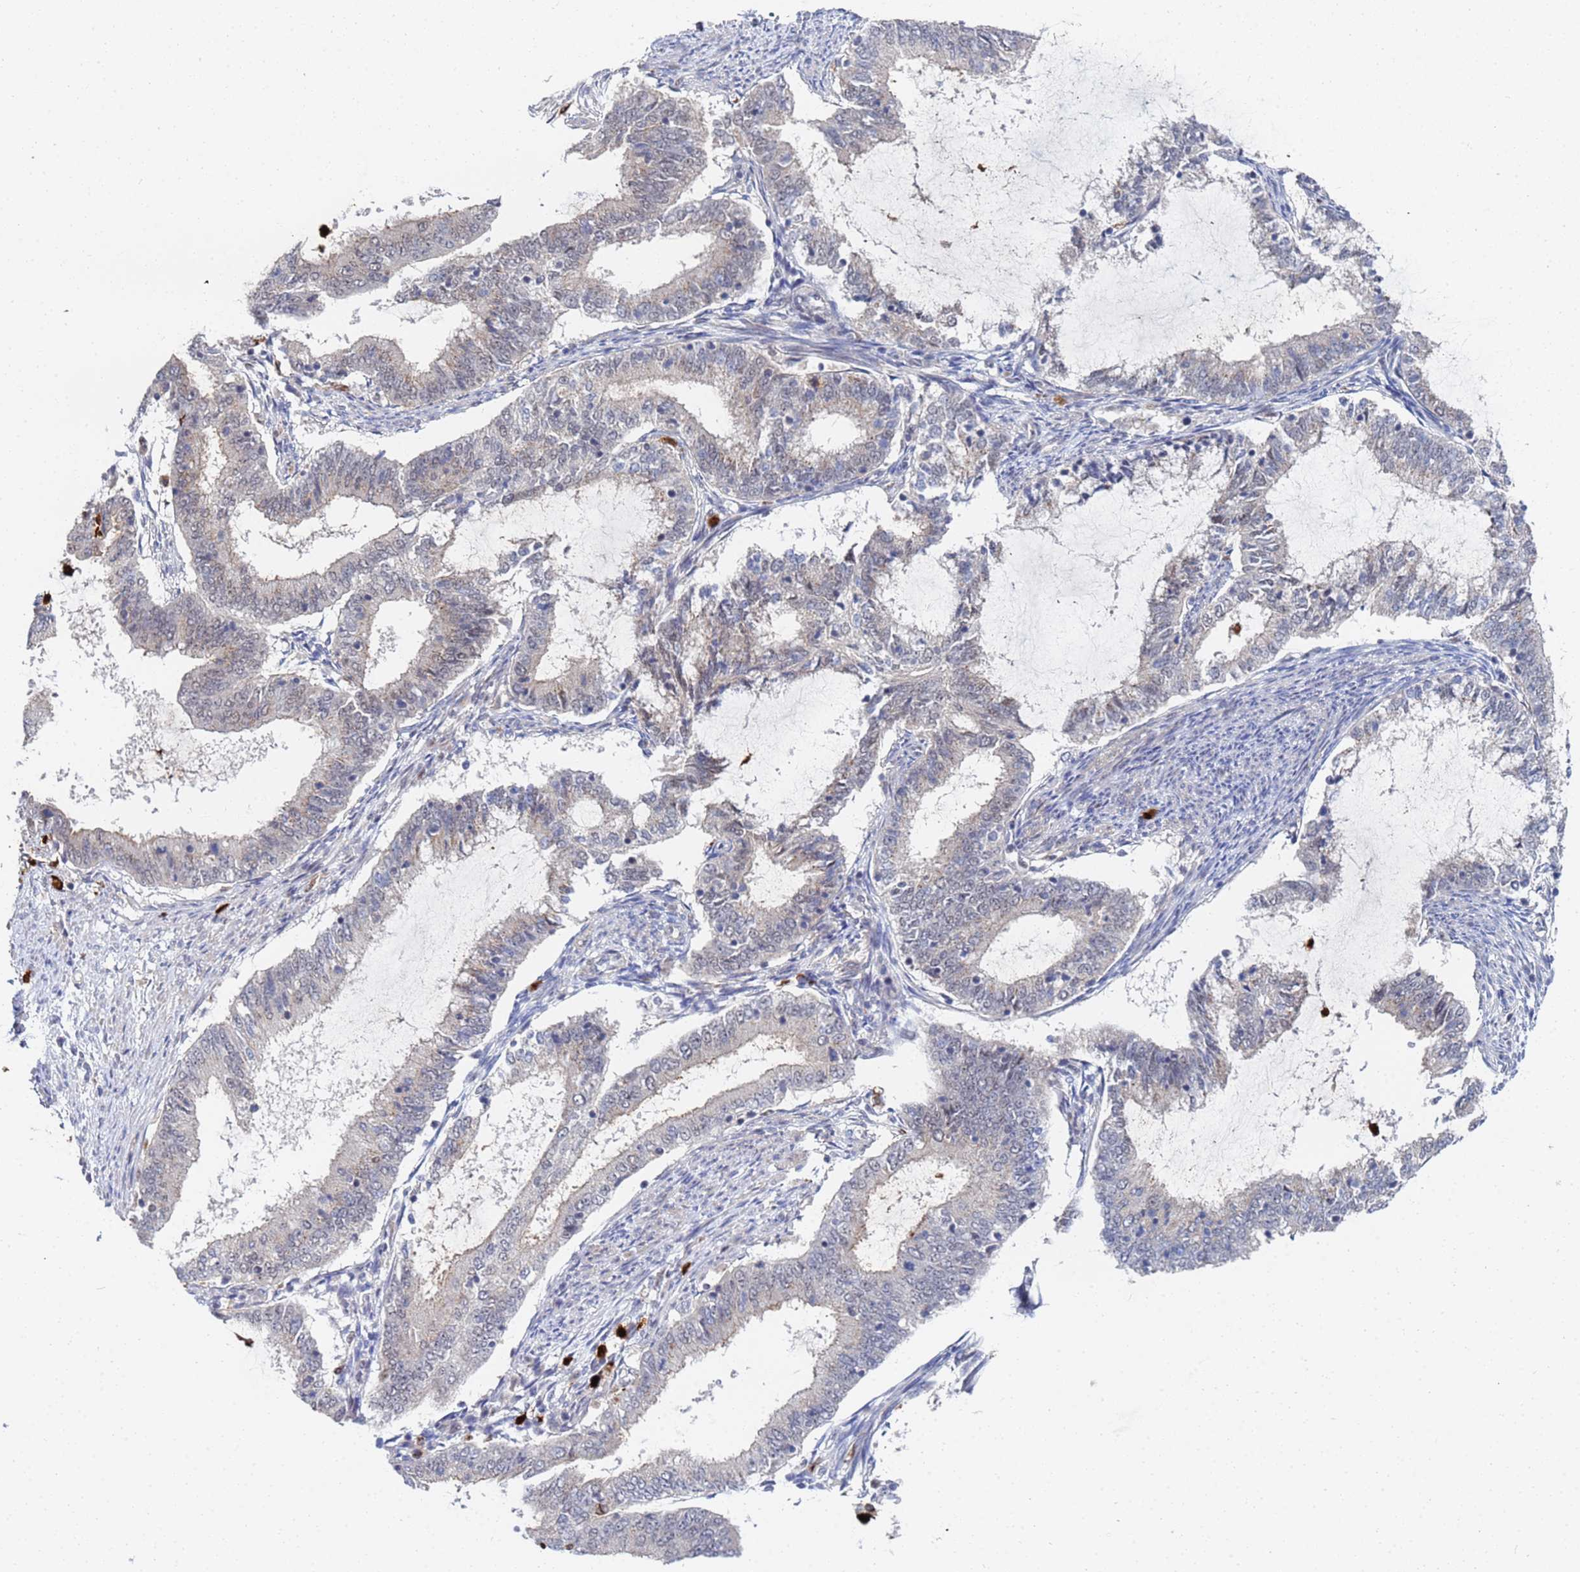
{"staining": {"intensity": "weak", "quantity": "<25%", "location": "cytoplasmic/membranous"}, "tissue": "endometrial cancer", "cell_type": "Tumor cells", "image_type": "cancer", "snomed": [{"axis": "morphology", "description": "Adenocarcinoma, NOS"}, {"axis": "topography", "description": "Endometrium"}], "caption": "Photomicrograph shows no significant protein staining in tumor cells of endometrial adenocarcinoma.", "gene": "MTCL1", "patient": {"sex": "female", "age": 51}}